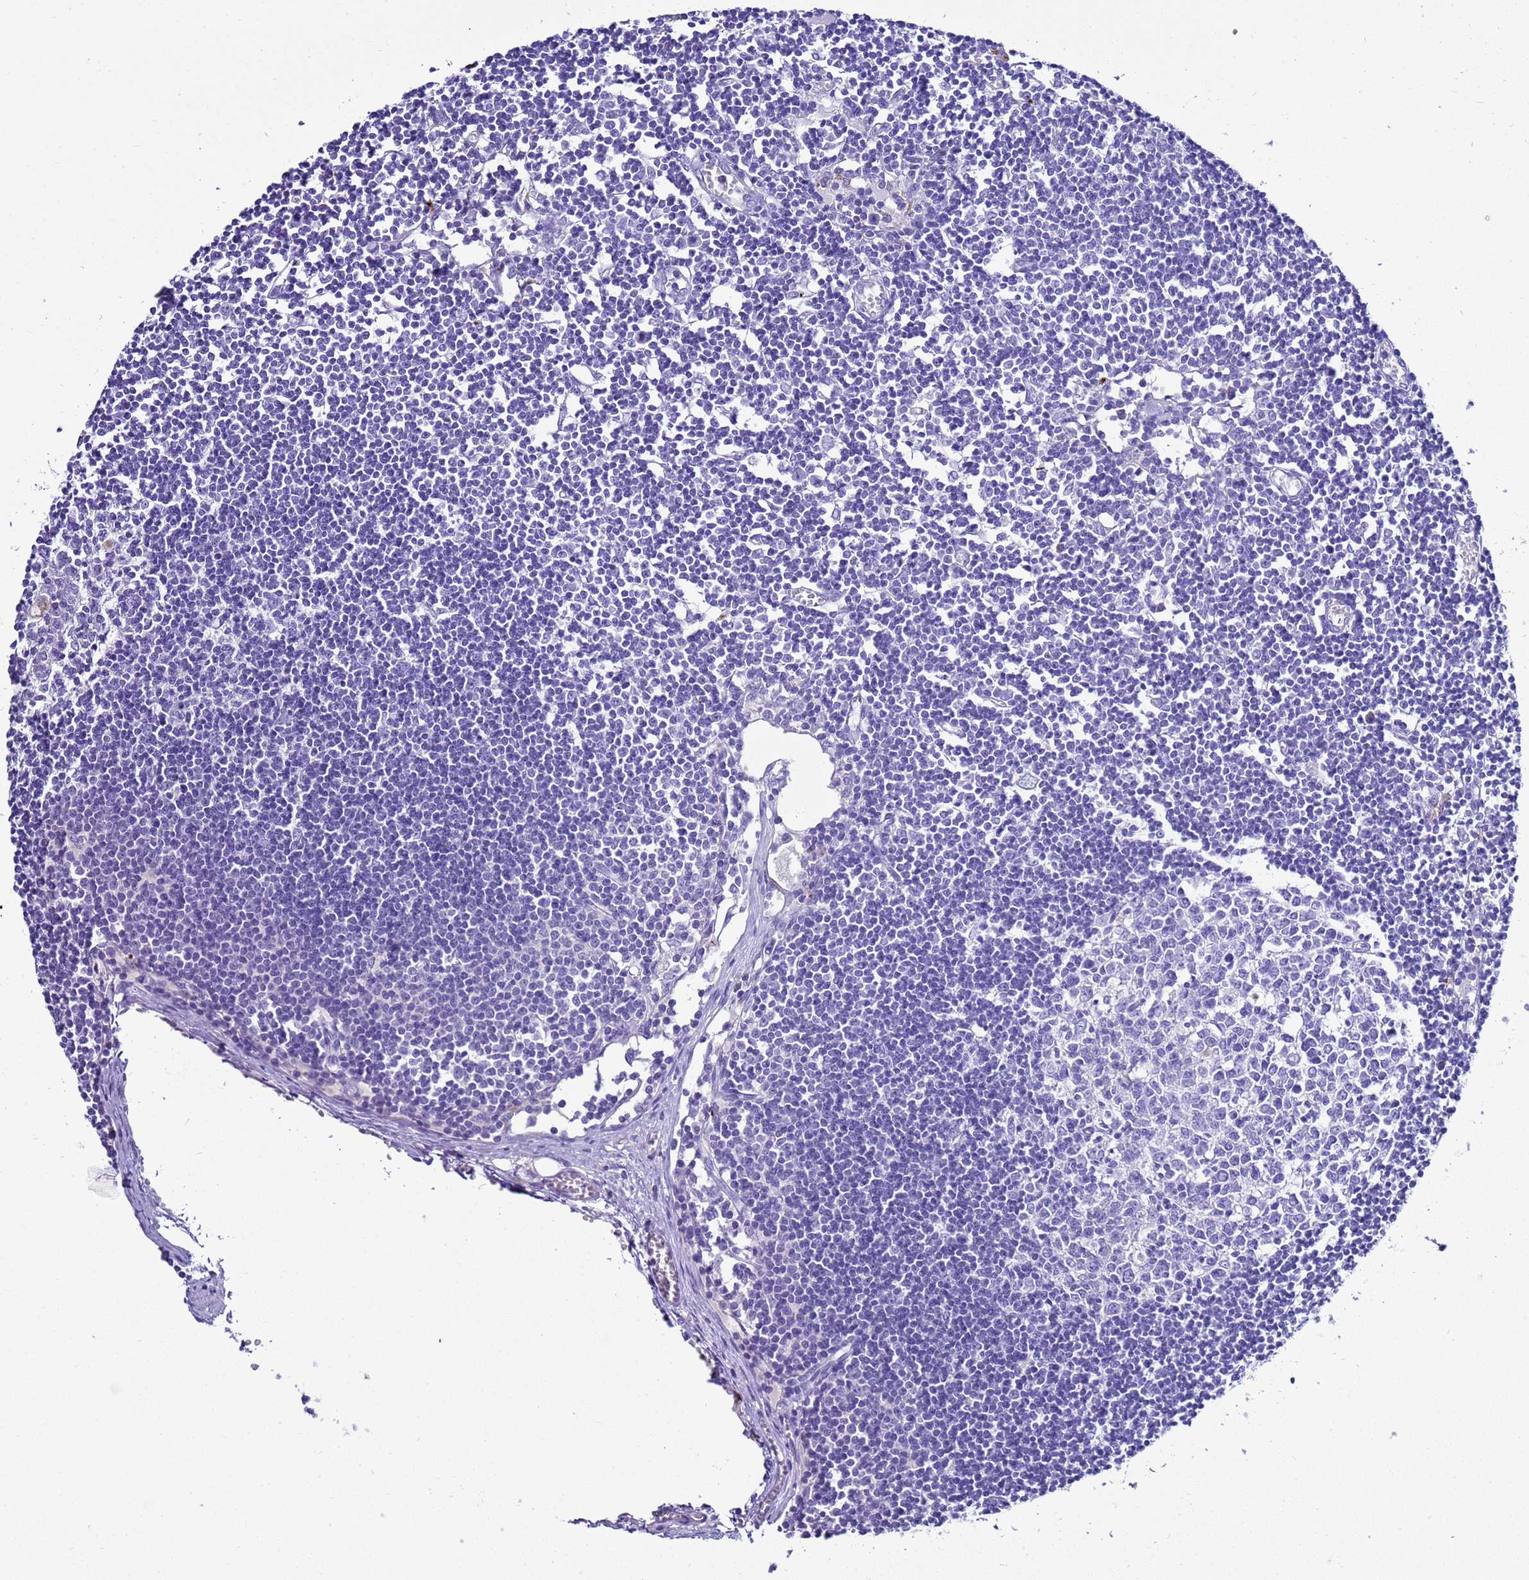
{"staining": {"intensity": "negative", "quantity": "none", "location": "none"}, "tissue": "lymph node", "cell_type": "Germinal center cells", "image_type": "normal", "snomed": [{"axis": "morphology", "description": "Normal tissue, NOS"}, {"axis": "topography", "description": "Lymph node"}], "caption": "Germinal center cells show no significant expression in benign lymph node.", "gene": "BEST2", "patient": {"sex": "female", "age": 11}}